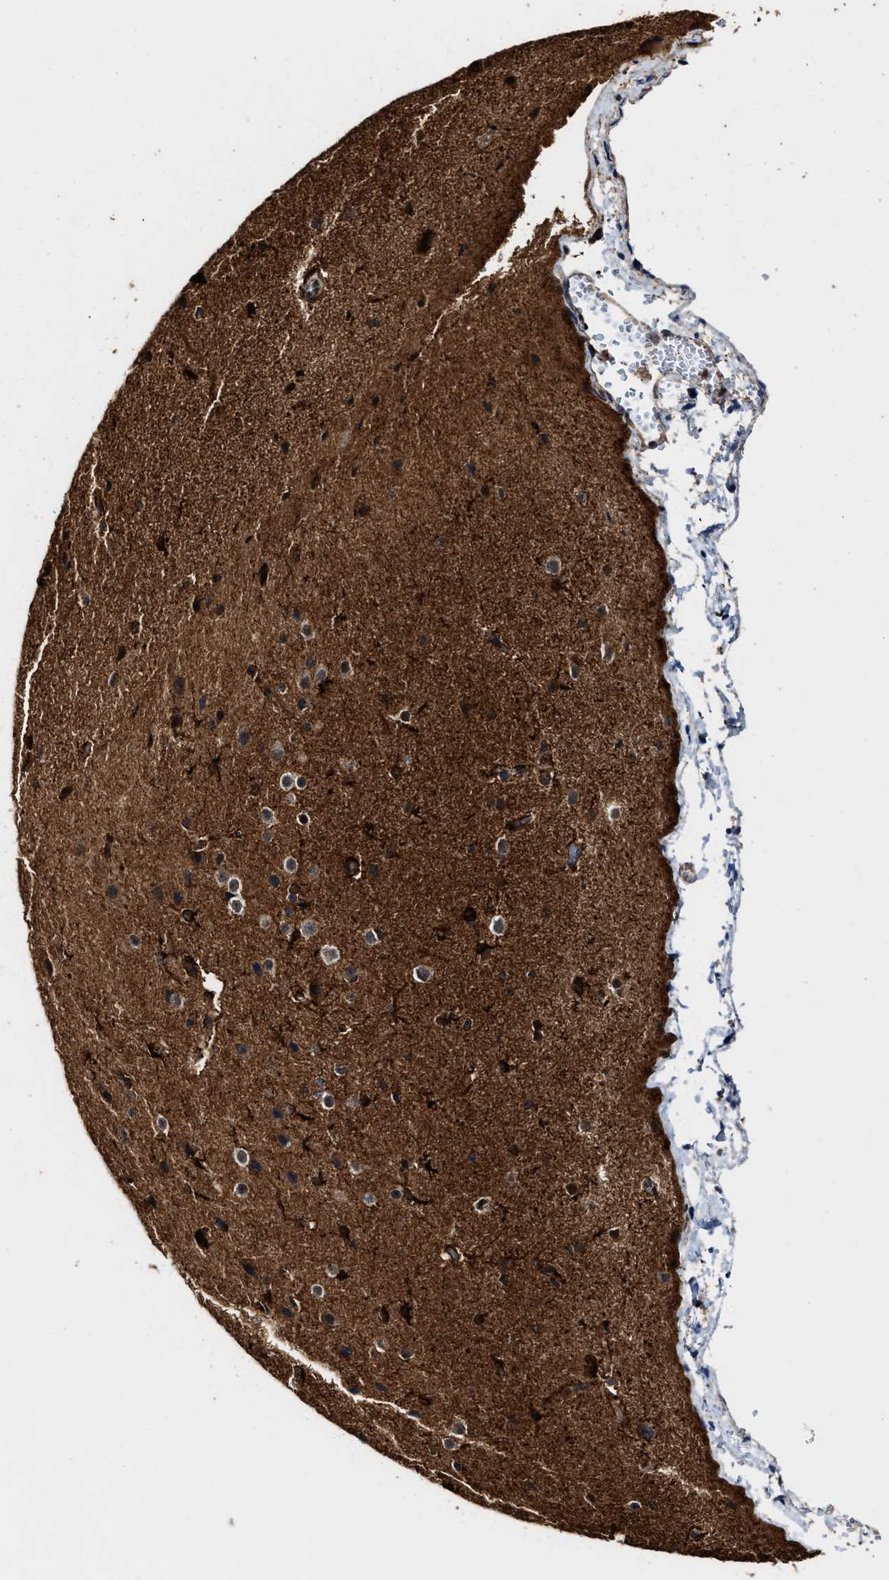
{"staining": {"intensity": "moderate", "quantity": ">75%", "location": "cytoplasmic/membranous,nuclear"}, "tissue": "cerebral cortex", "cell_type": "Endothelial cells", "image_type": "normal", "snomed": [{"axis": "morphology", "description": "Normal tissue, NOS"}, {"axis": "morphology", "description": "Developmental malformation"}, {"axis": "topography", "description": "Cerebral cortex"}], "caption": "Protein expression analysis of benign cerebral cortex exhibits moderate cytoplasmic/membranous,nuclear positivity in about >75% of endothelial cells. (Brightfield microscopy of DAB IHC at high magnification).", "gene": "SEPTIN2", "patient": {"sex": "female", "age": 30}}